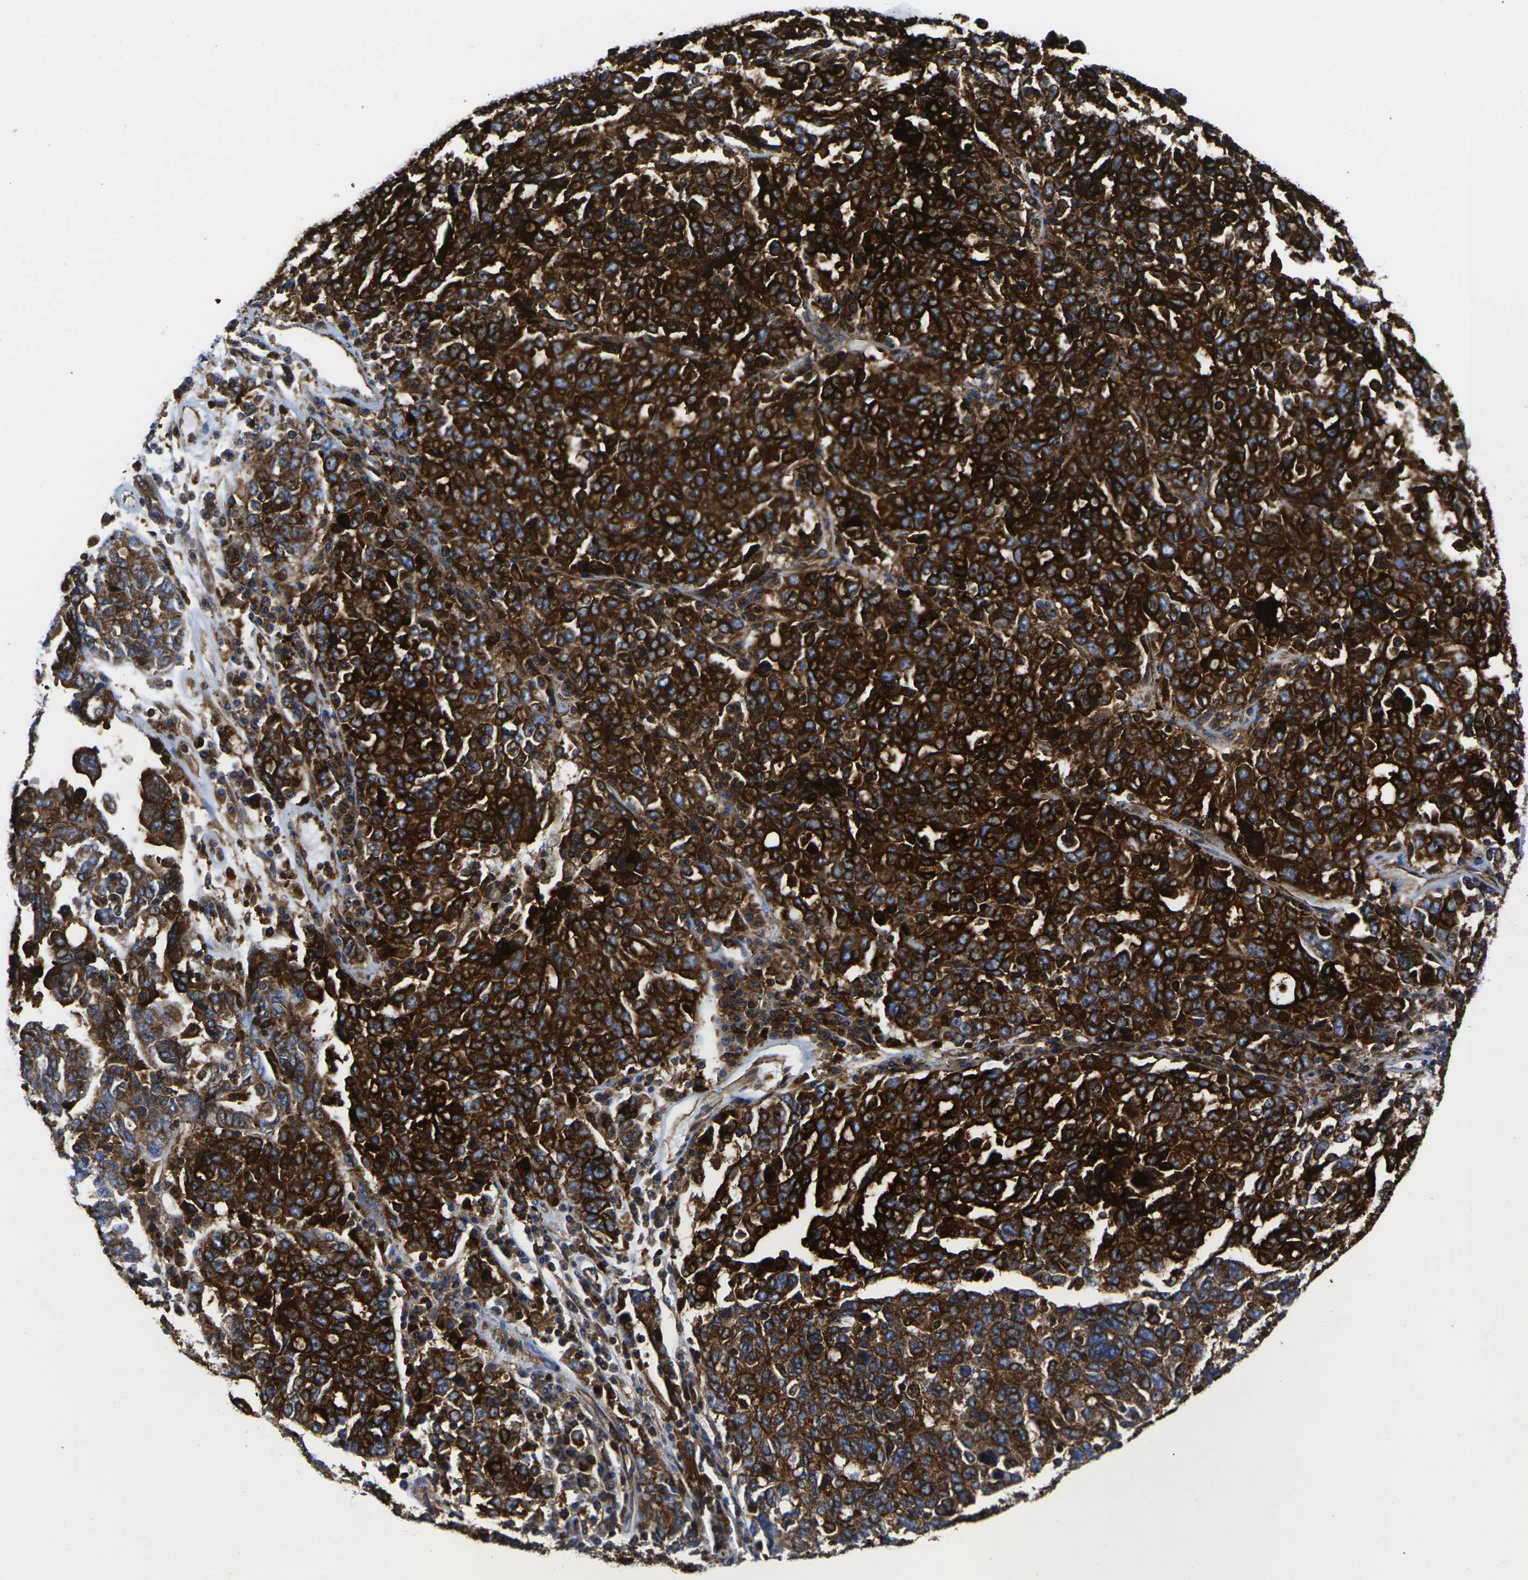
{"staining": {"intensity": "strong", "quantity": ">75%", "location": "cytoplasmic/membranous"}, "tissue": "ovarian cancer", "cell_type": "Tumor cells", "image_type": "cancer", "snomed": [{"axis": "morphology", "description": "Carcinoma, endometroid"}, {"axis": "topography", "description": "Ovary"}], "caption": "A histopathology image of ovarian endometroid carcinoma stained for a protein shows strong cytoplasmic/membranous brown staining in tumor cells.", "gene": "IQGAP1", "patient": {"sex": "female", "age": 62}}